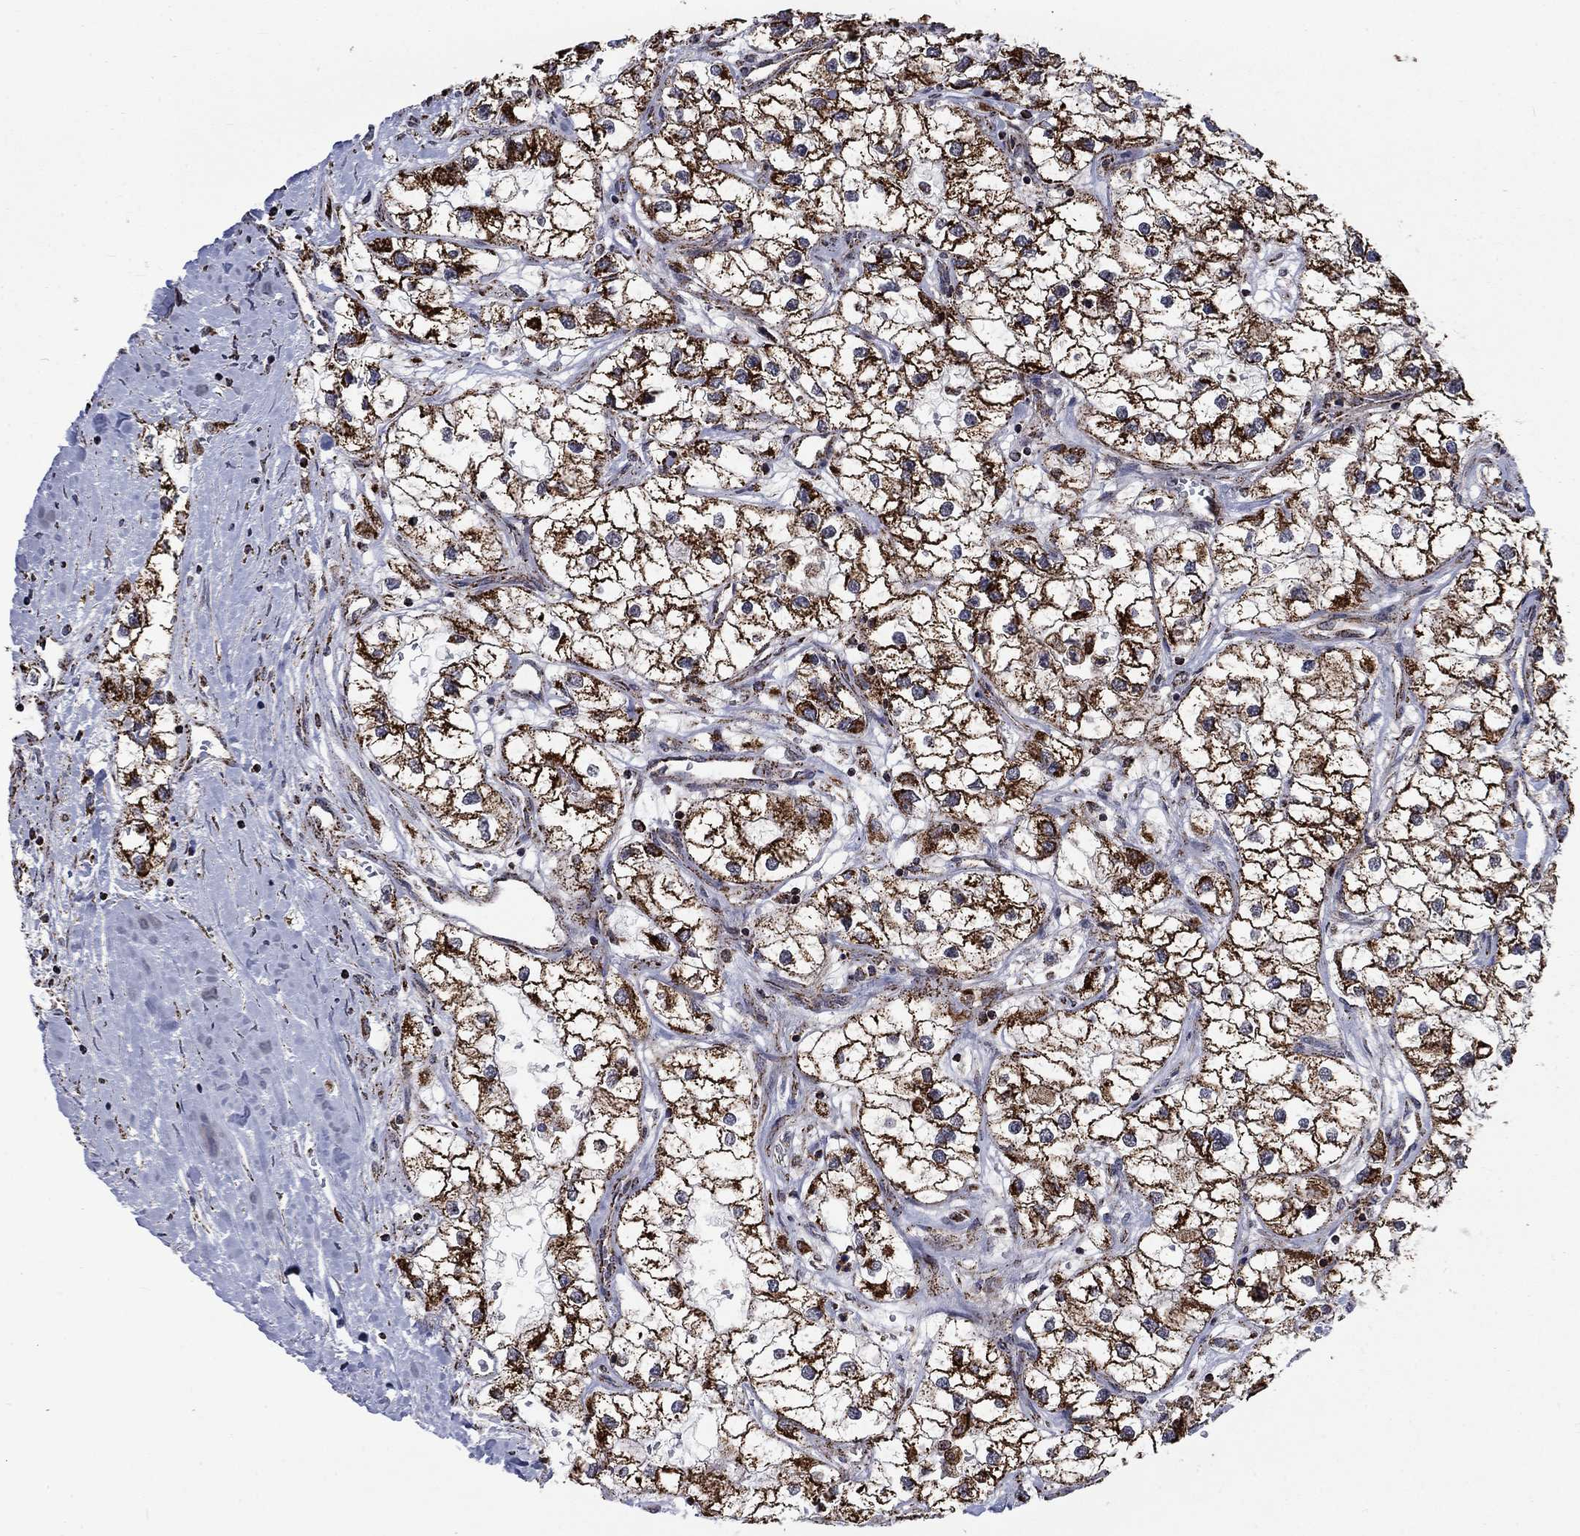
{"staining": {"intensity": "strong", "quantity": ">75%", "location": "cytoplasmic/membranous"}, "tissue": "renal cancer", "cell_type": "Tumor cells", "image_type": "cancer", "snomed": [{"axis": "morphology", "description": "Adenocarcinoma, NOS"}, {"axis": "topography", "description": "Kidney"}], "caption": "Strong cytoplasmic/membranous positivity is present in approximately >75% of tumor cells in adenocarcinoma (renal). The staining was performed using DAB (3,3'-diaminobenzidine), with brown indicating positive protein expression. Nuclei are stained blue with hematoxylin.", "gene": "MOAP1", "patient": {"sex": "male", "age": 59}}